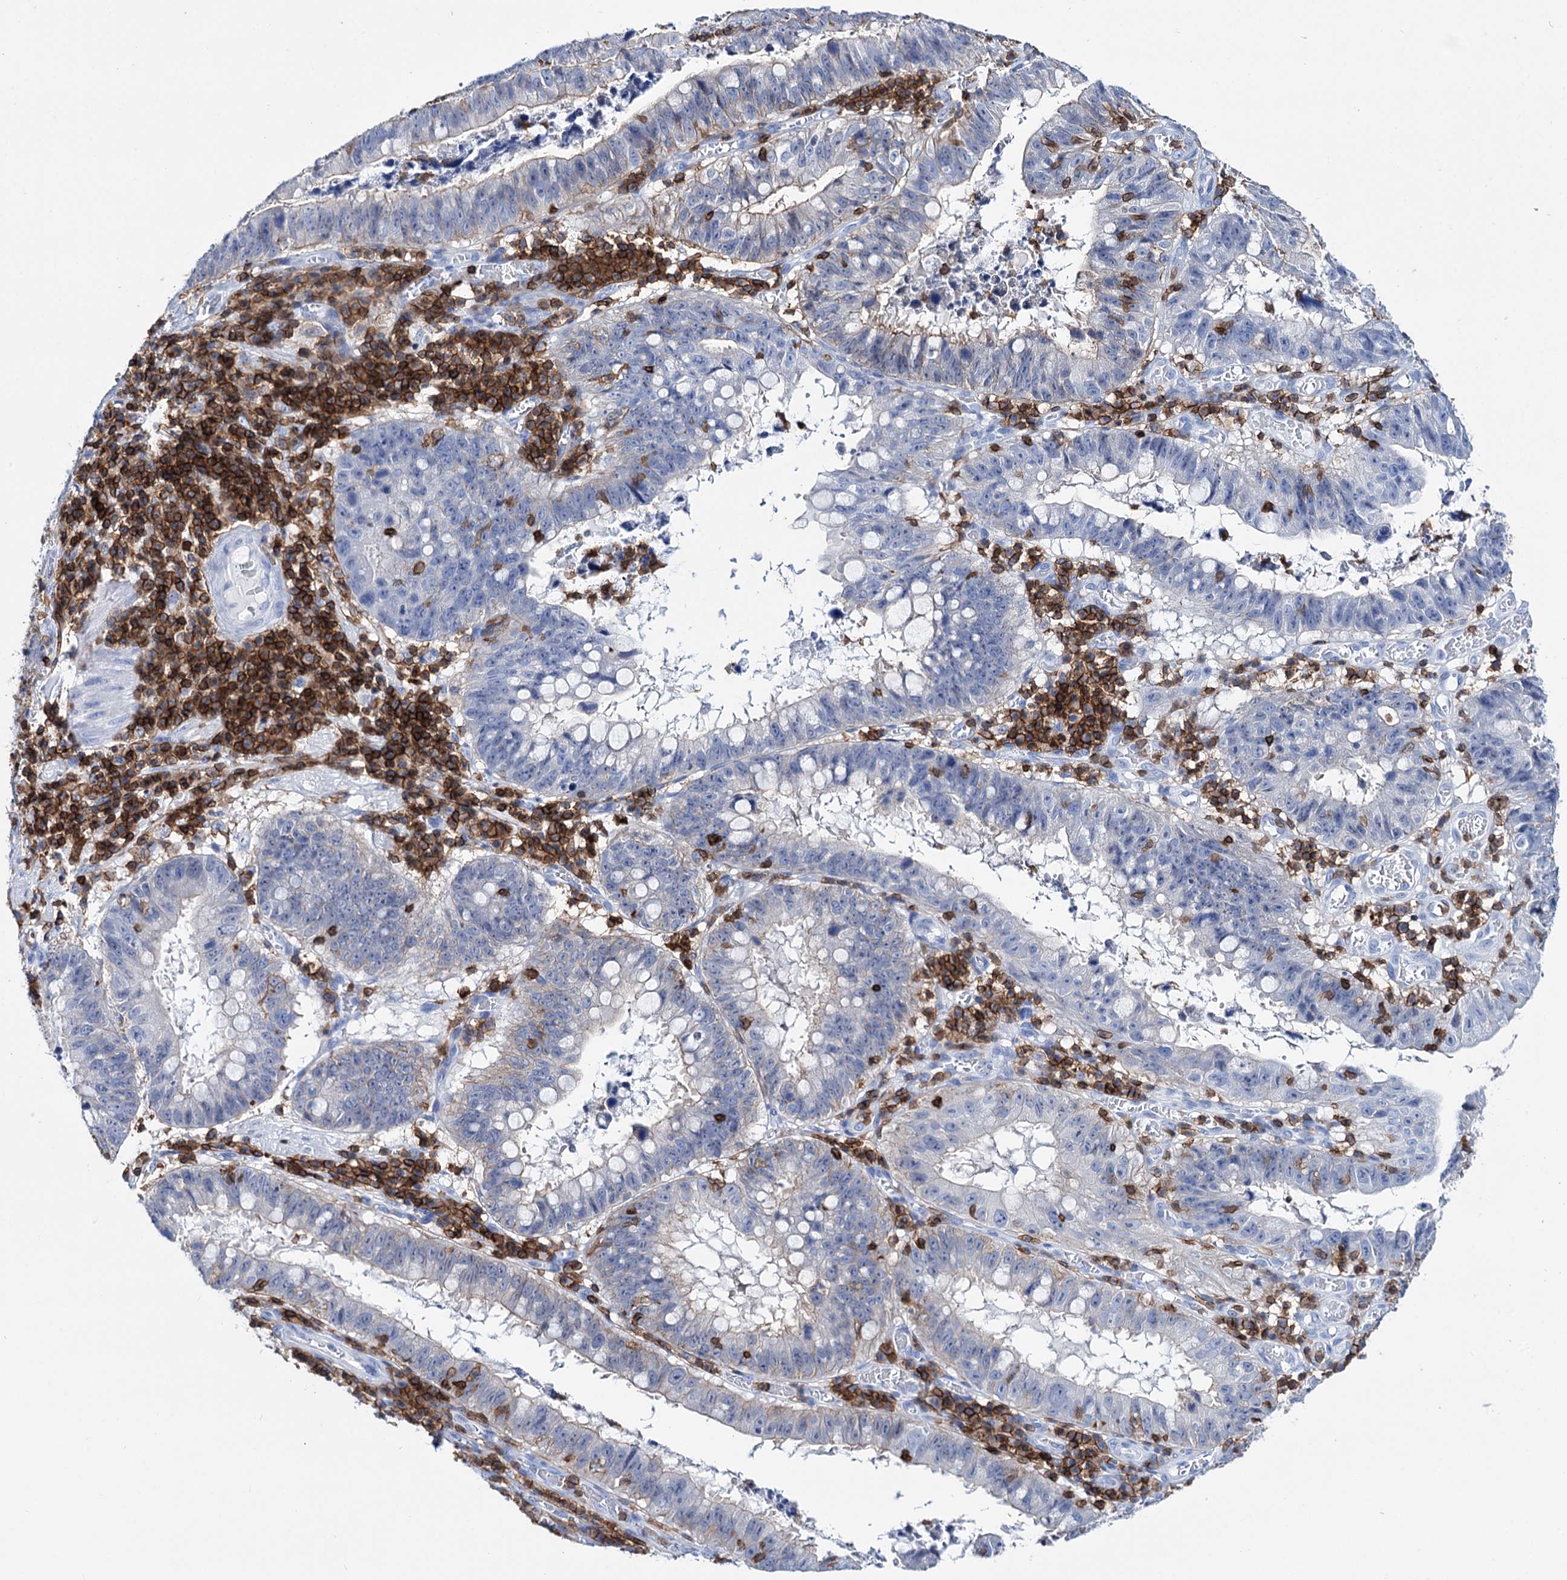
{"staining": {"intensity": "negative", "quantity": "none", "location": "none"}, "tissue": "stomach cancer", "cell_type": "Tumor cells", "image_type": "cancer", "snomed": [{"axis": "morphology", "description": "Adenocarcinoma, NOS"}, {"axis": "topography", "description": "Stomach"}], "caption": "This is an IHC micrograph of human stomach cancer (adenocarcinoma). There is no expression in tumor cells.", "gene": "DEF6", "patient": {"sex": "male", "age": 59}}